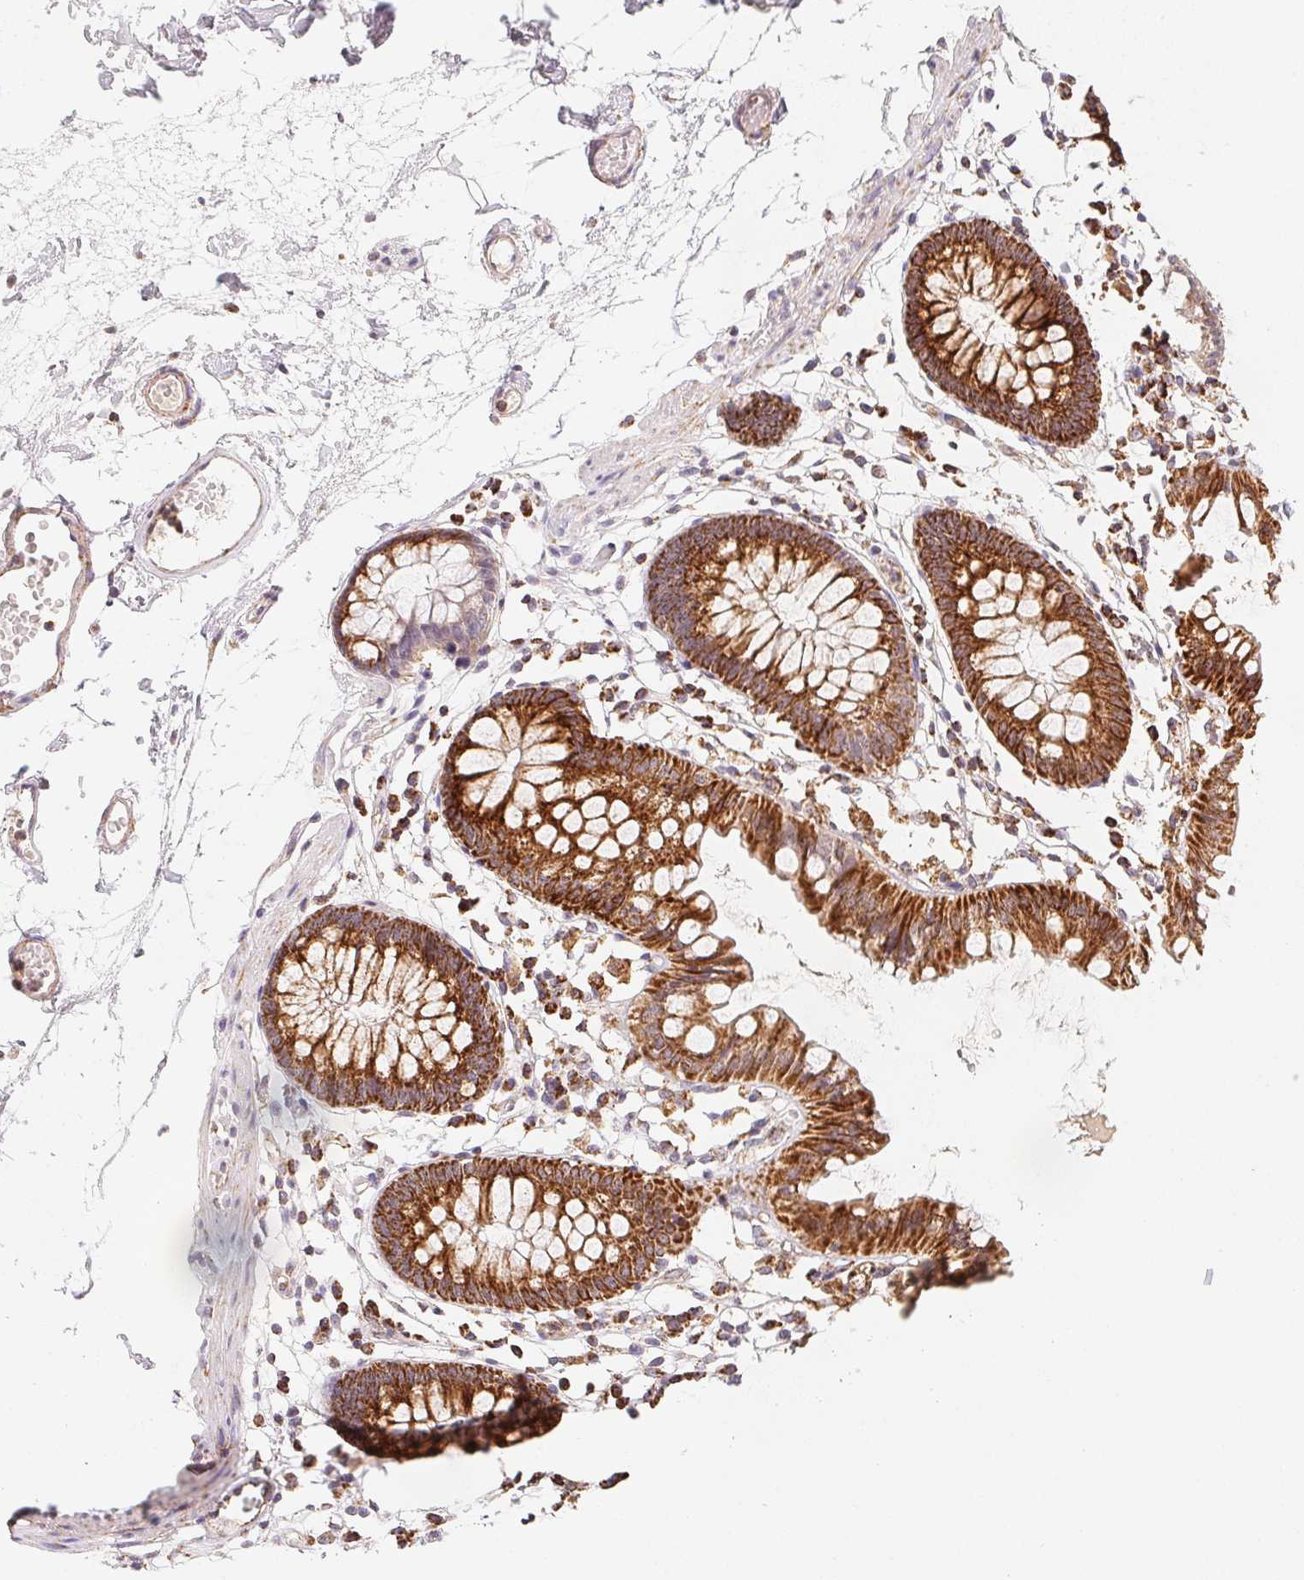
{"staining": {"intensity": "moderate", "quantity": ">75%", "location": "cytoplasmic/membranous"}, "tissue": "colon", "cell_type": "Endothelial cells", "image_type": "normal", "snomed": [{"axis": "morphology", "description": "Normal tissue, NOS"}, {"axis": "topography", "description": "Colon"}], "caption": "Immunohistochemical staining of normal colon shows >75% levels of moderate cytoplasmic/membranous protein staining in about >75% of endothelial cells.", "gene": "NDUFS6", "patient": {"sex": "female", "age": 84}}